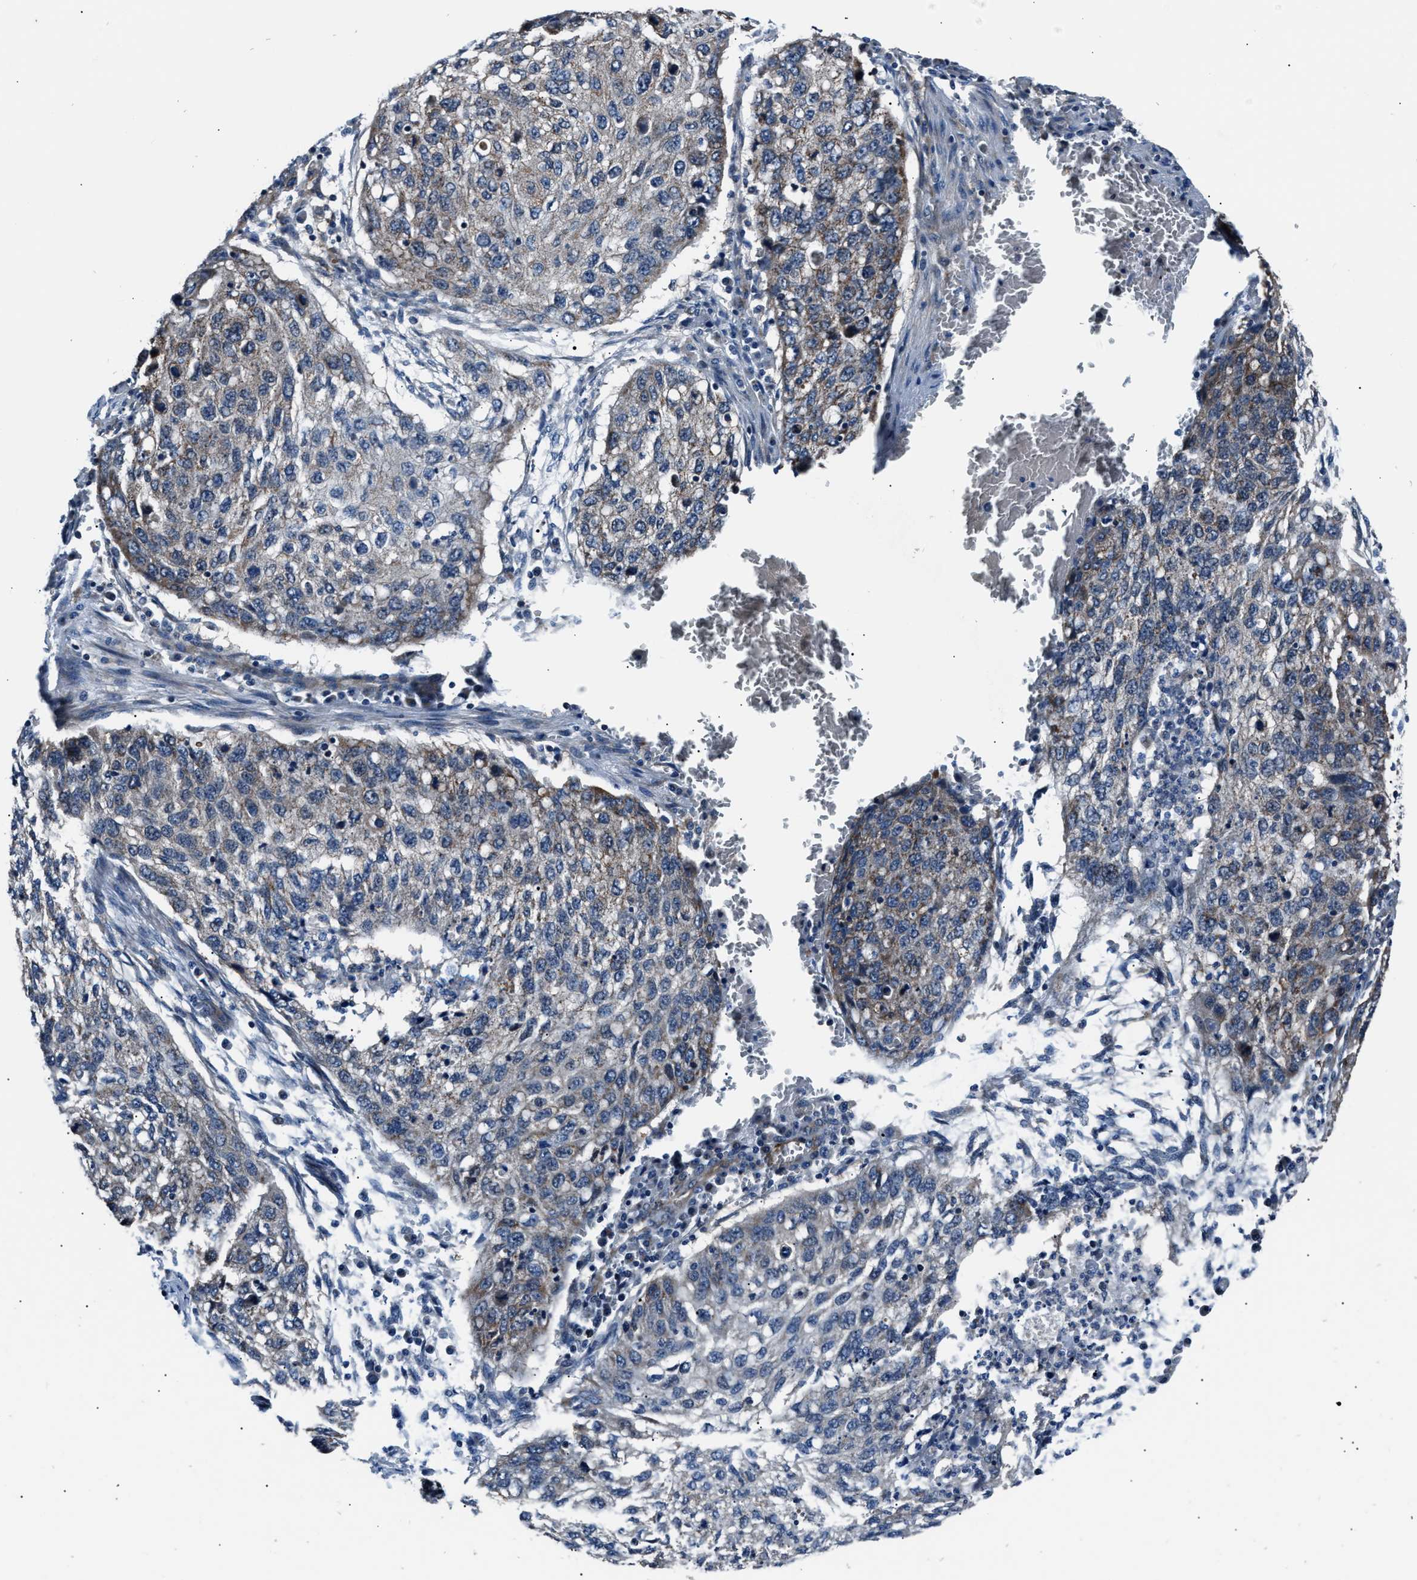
{"staining": {"intensity": "weak", "quantity": "<25%", "location": "cytoplasmic/membranous"}, "tissue": "lung cancer", "cell_type": "Tumor cells", "image_type": "cancer", "snomed": [{"axis": "morphology", "description": "Squamous cell carcinoma, NOS"}, {"axis": "topography", "description": "Lung"}], "caption": "Immunohistochemistry of lung cancer shows no expression in tumor cells.", "gene": "GGCT", "patient": {"sex": "female", "age": 63}}